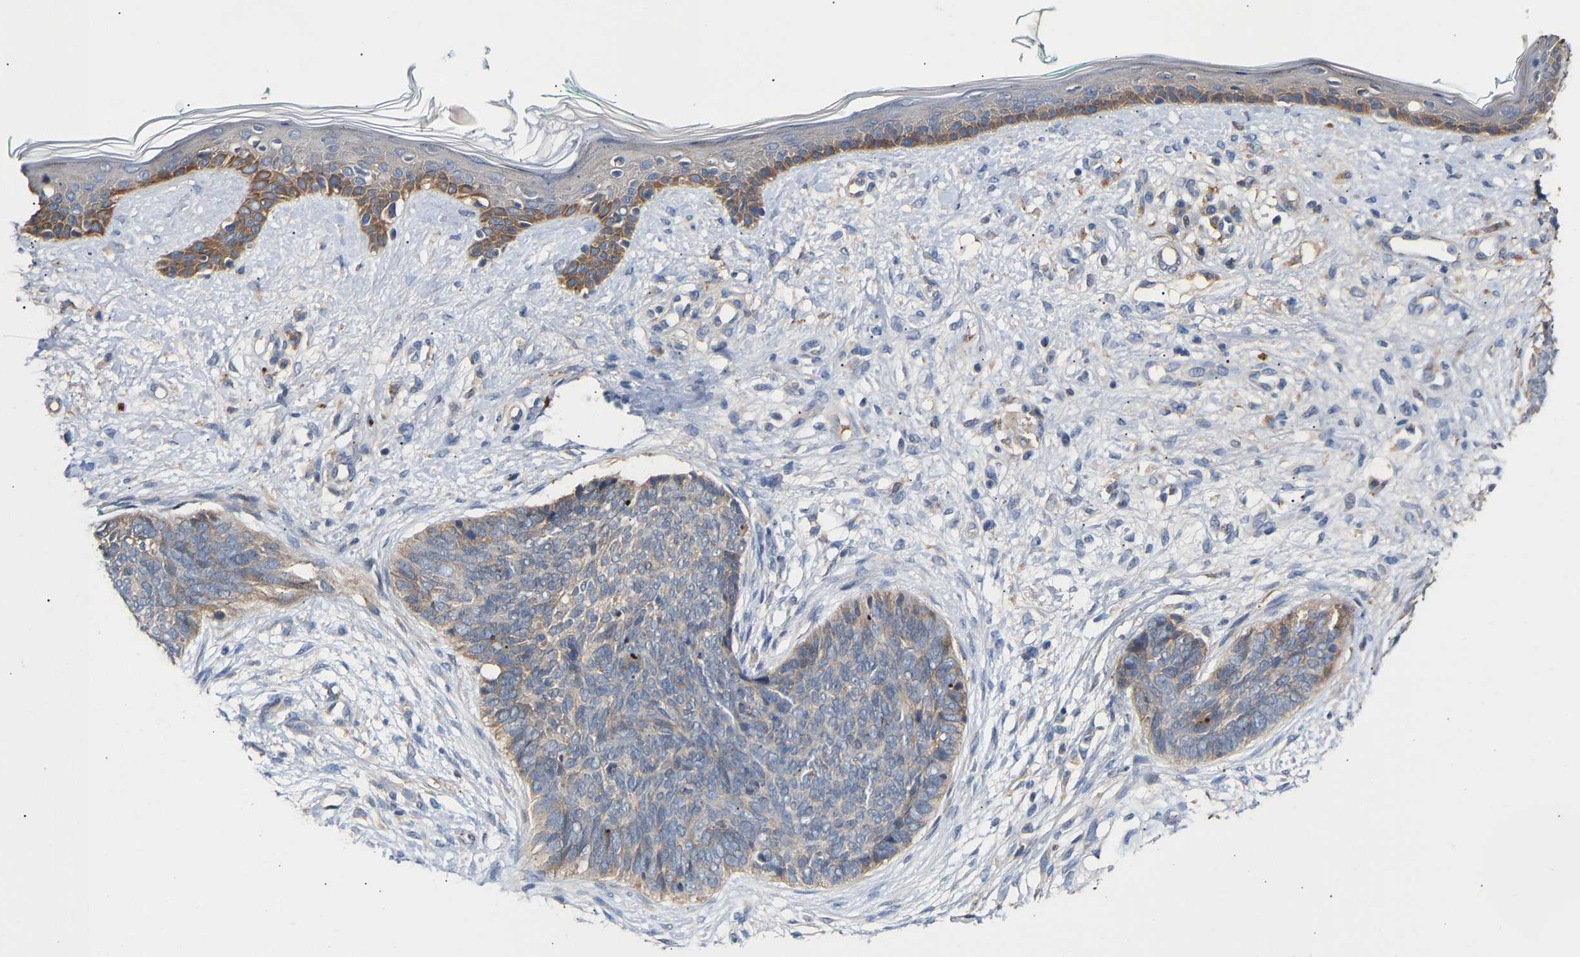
{"staining": {"intensity": "weak", "quantity": "<25%", "location": "cytoplasmic/membranous"}, "tissue": "skin cancer", "cell_type": "Tumor cells", "image_type": "cancer", "snomed": [{"axis": "morphology", "description": "Basal cell carcinoma"}, {"axis": "topography", "description": "Skin"}], "caption": "The histopathology image exhibits no significant positivity in tumor cells of basal cell carcinoma (skin). The staining is performed using DAB brown chromogen with nuclei counter-stained in using hematoxylin.", "gene": "KASH5", "patient": {"sex": "female", "age": 84}}